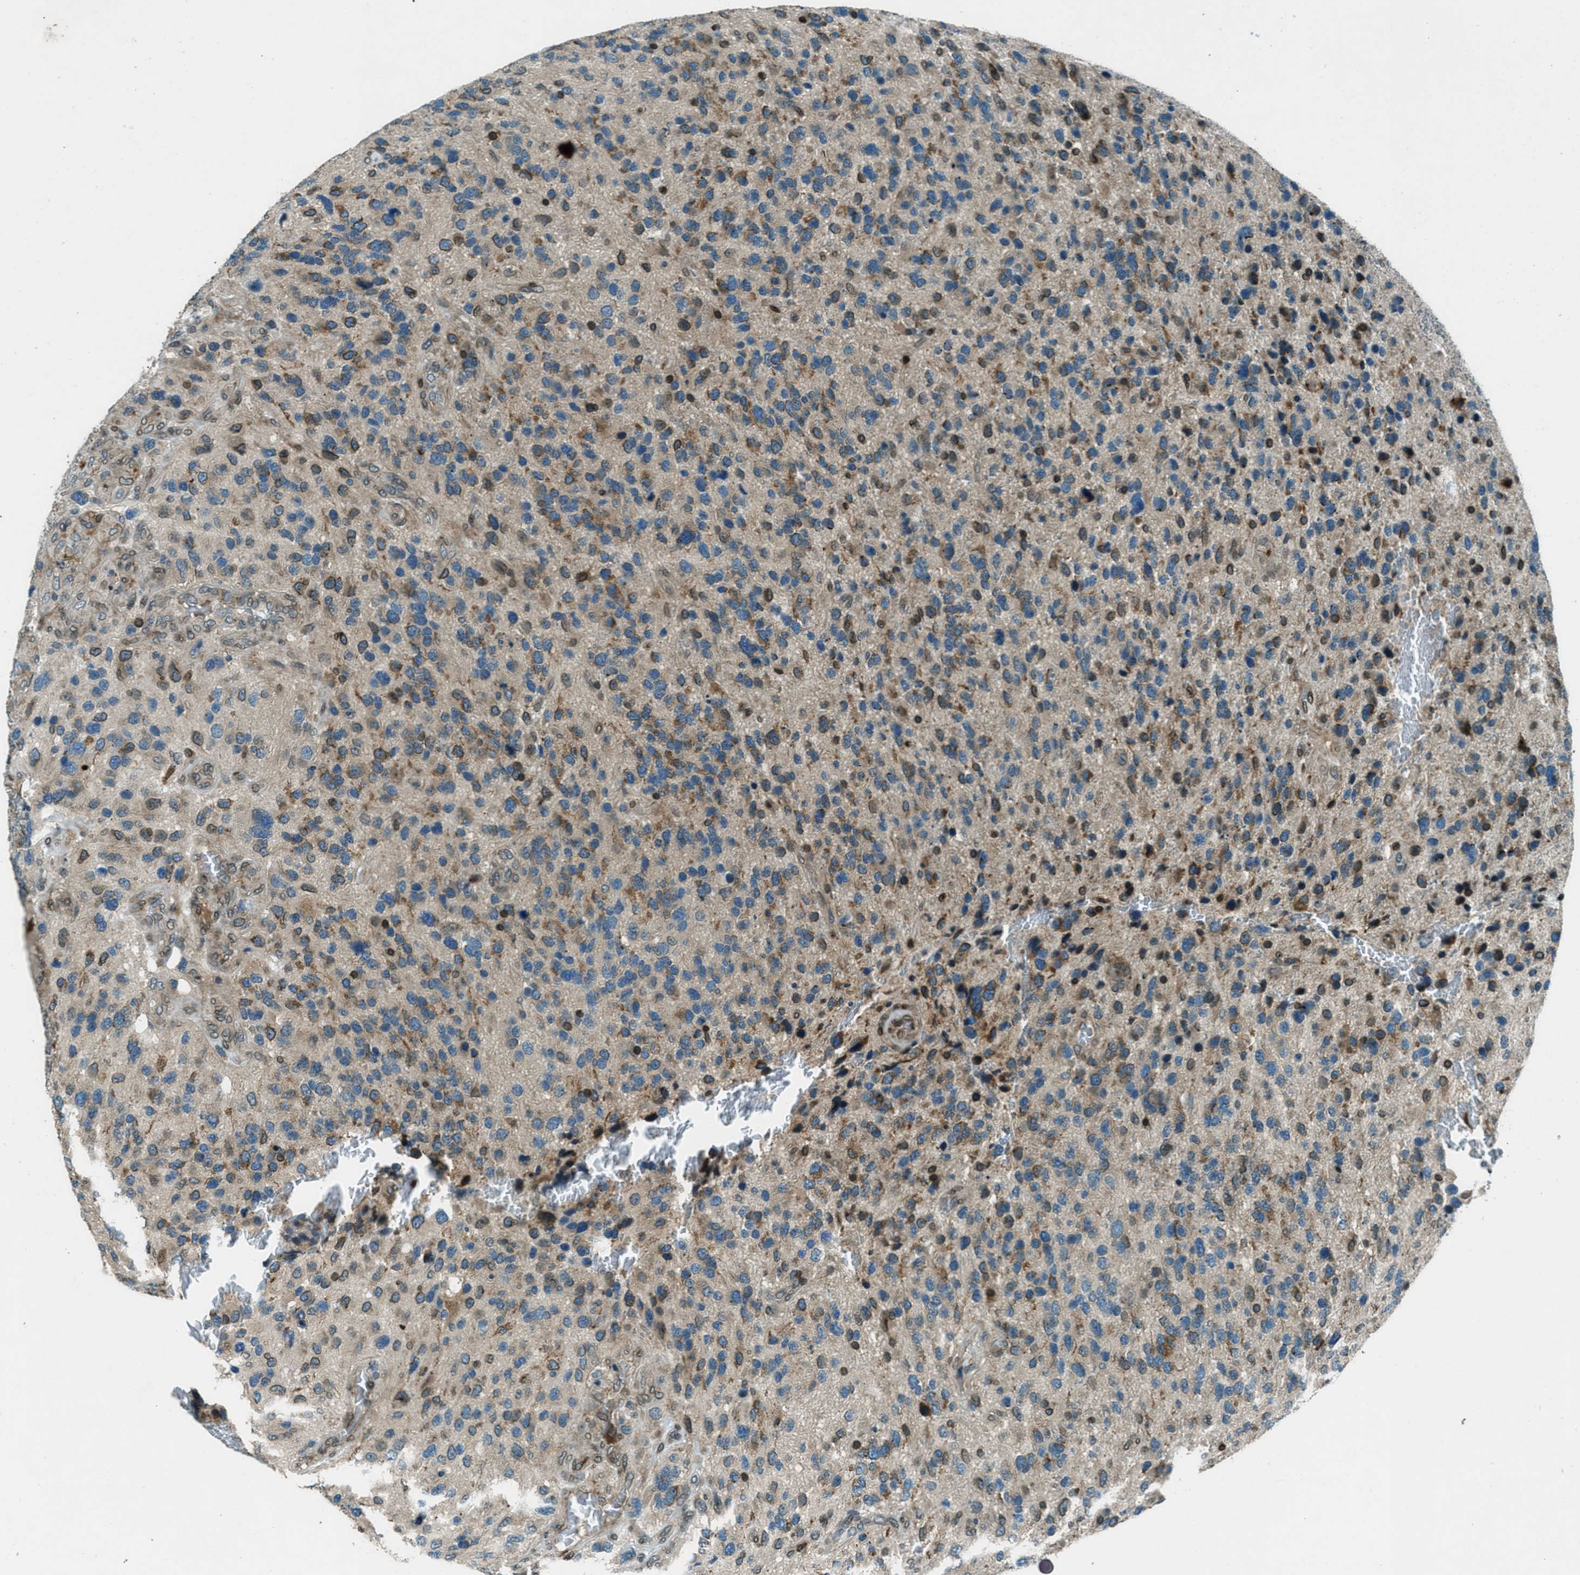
{"staining": {"intensity": "moderate", "quantity": "25%-75%", "location": "cytoplasmic/membranous,nuclear"}, "tissue": "glioma", "cell_type": "Tumor cells", "image_type": "cancer", "snomed": [{"axis": "morphology", "description": "Glioma, malignant, High grade"}, {"axis": "topography", "description": "Brain"}], "caption": "A brown stain shows moderate cytoplasmic/membranous and nuclear staining of a protein in human high-grade glioma (malignant) tumor cells. Immunohistochemistry (ihc) stains the protein of interest in brown and the nuclei are stained blue.", "gene": "LEMD2", "patient": {"sex": "female", "age": 58}}